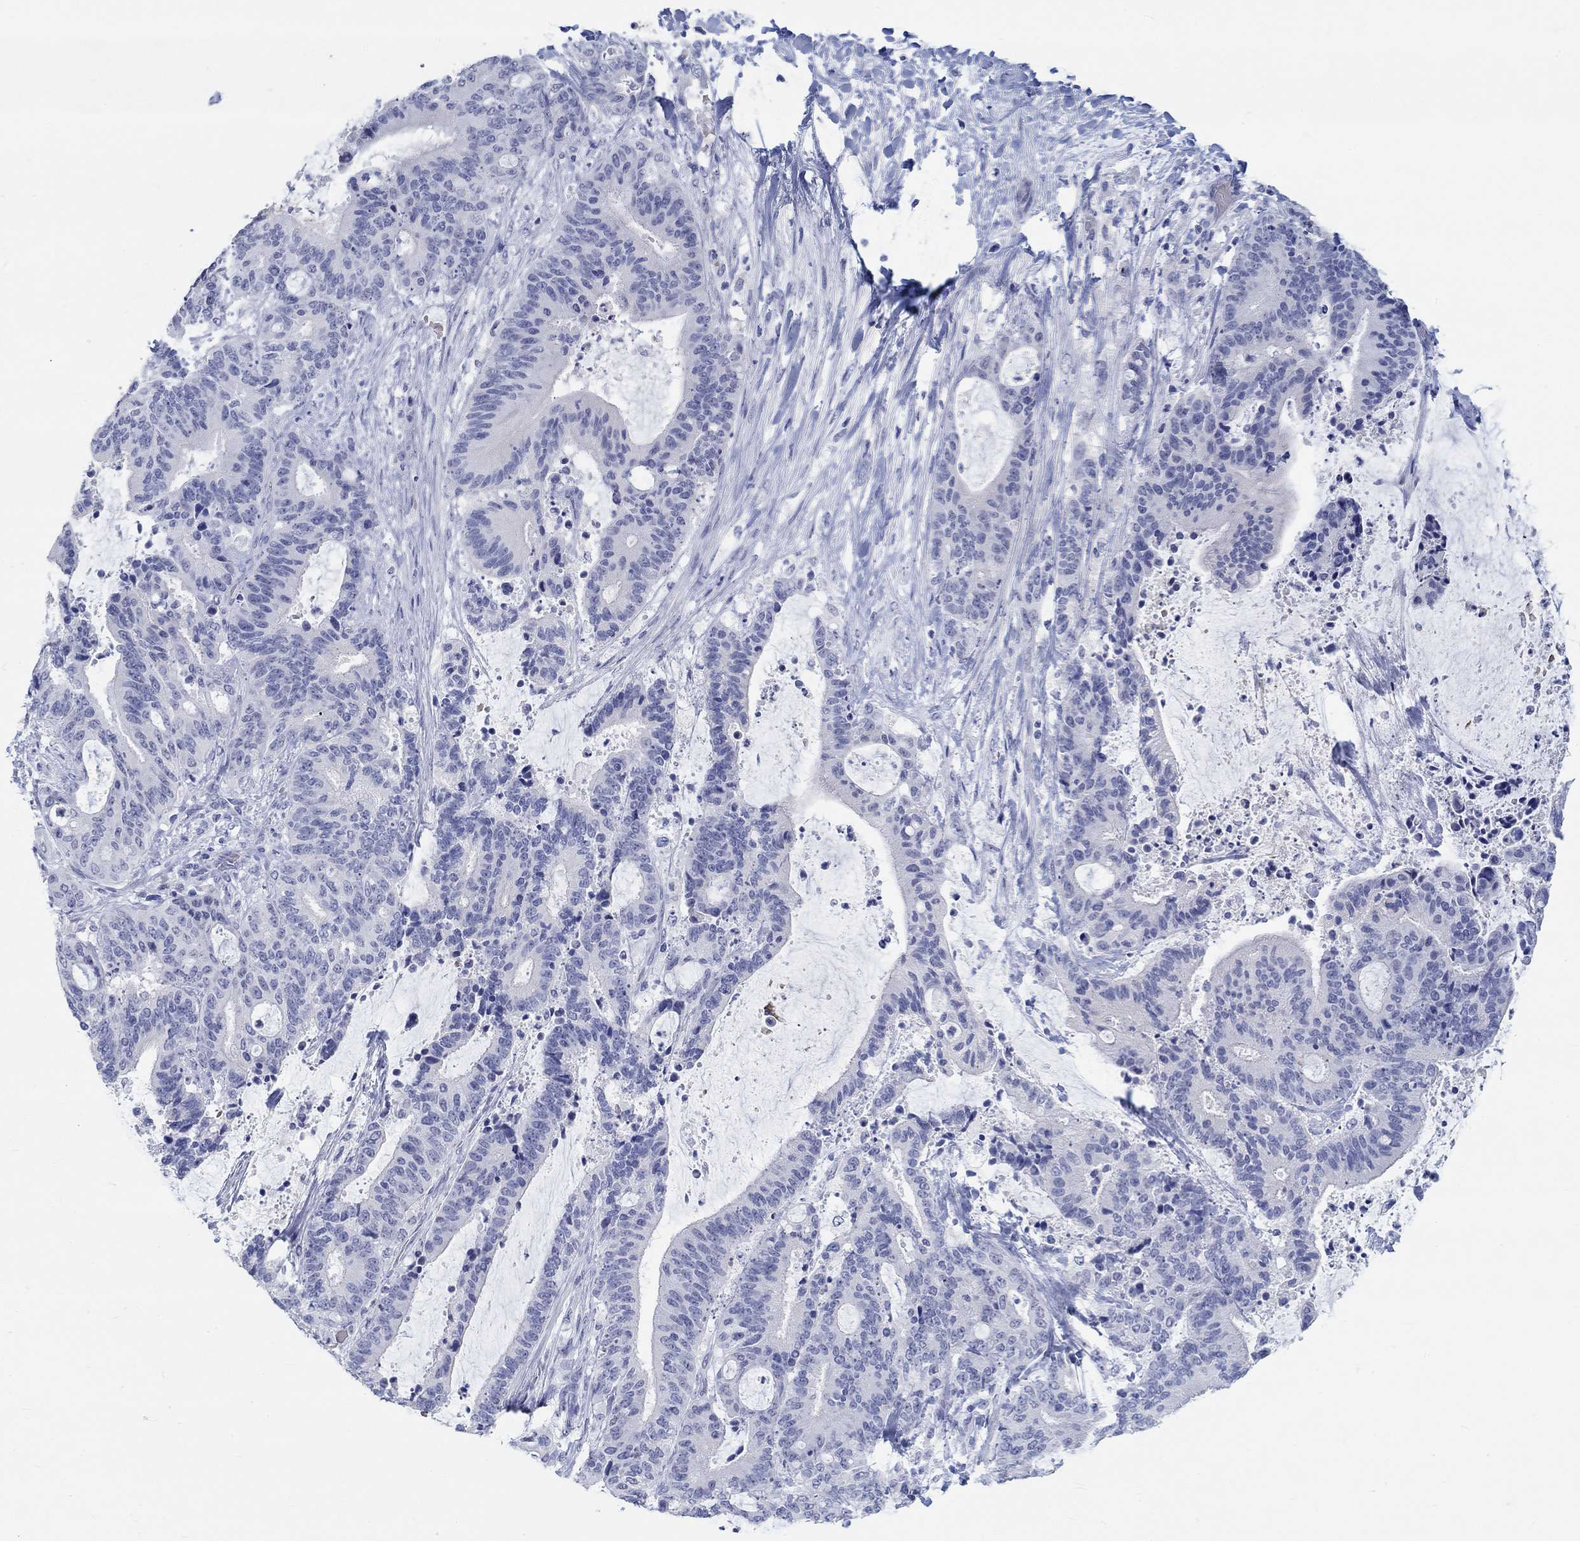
{"staining": {"intensity": "negative", "quantity": "none", "location": "none"}, "tissue": "liver cancer", "cell_type": "Tumor cells", "image_type": "cancer", "snomed": [{"axis": "morphology", "description": "Cholangiocarcinoma"}, {"axis": "topography", "description": "Liver"}], "caption": "IHC of liver cholangiocarcinoma shows no staining in tumor cells.", "gene": "GRIA3", "patient": {"sex": "female", "age": 73}}